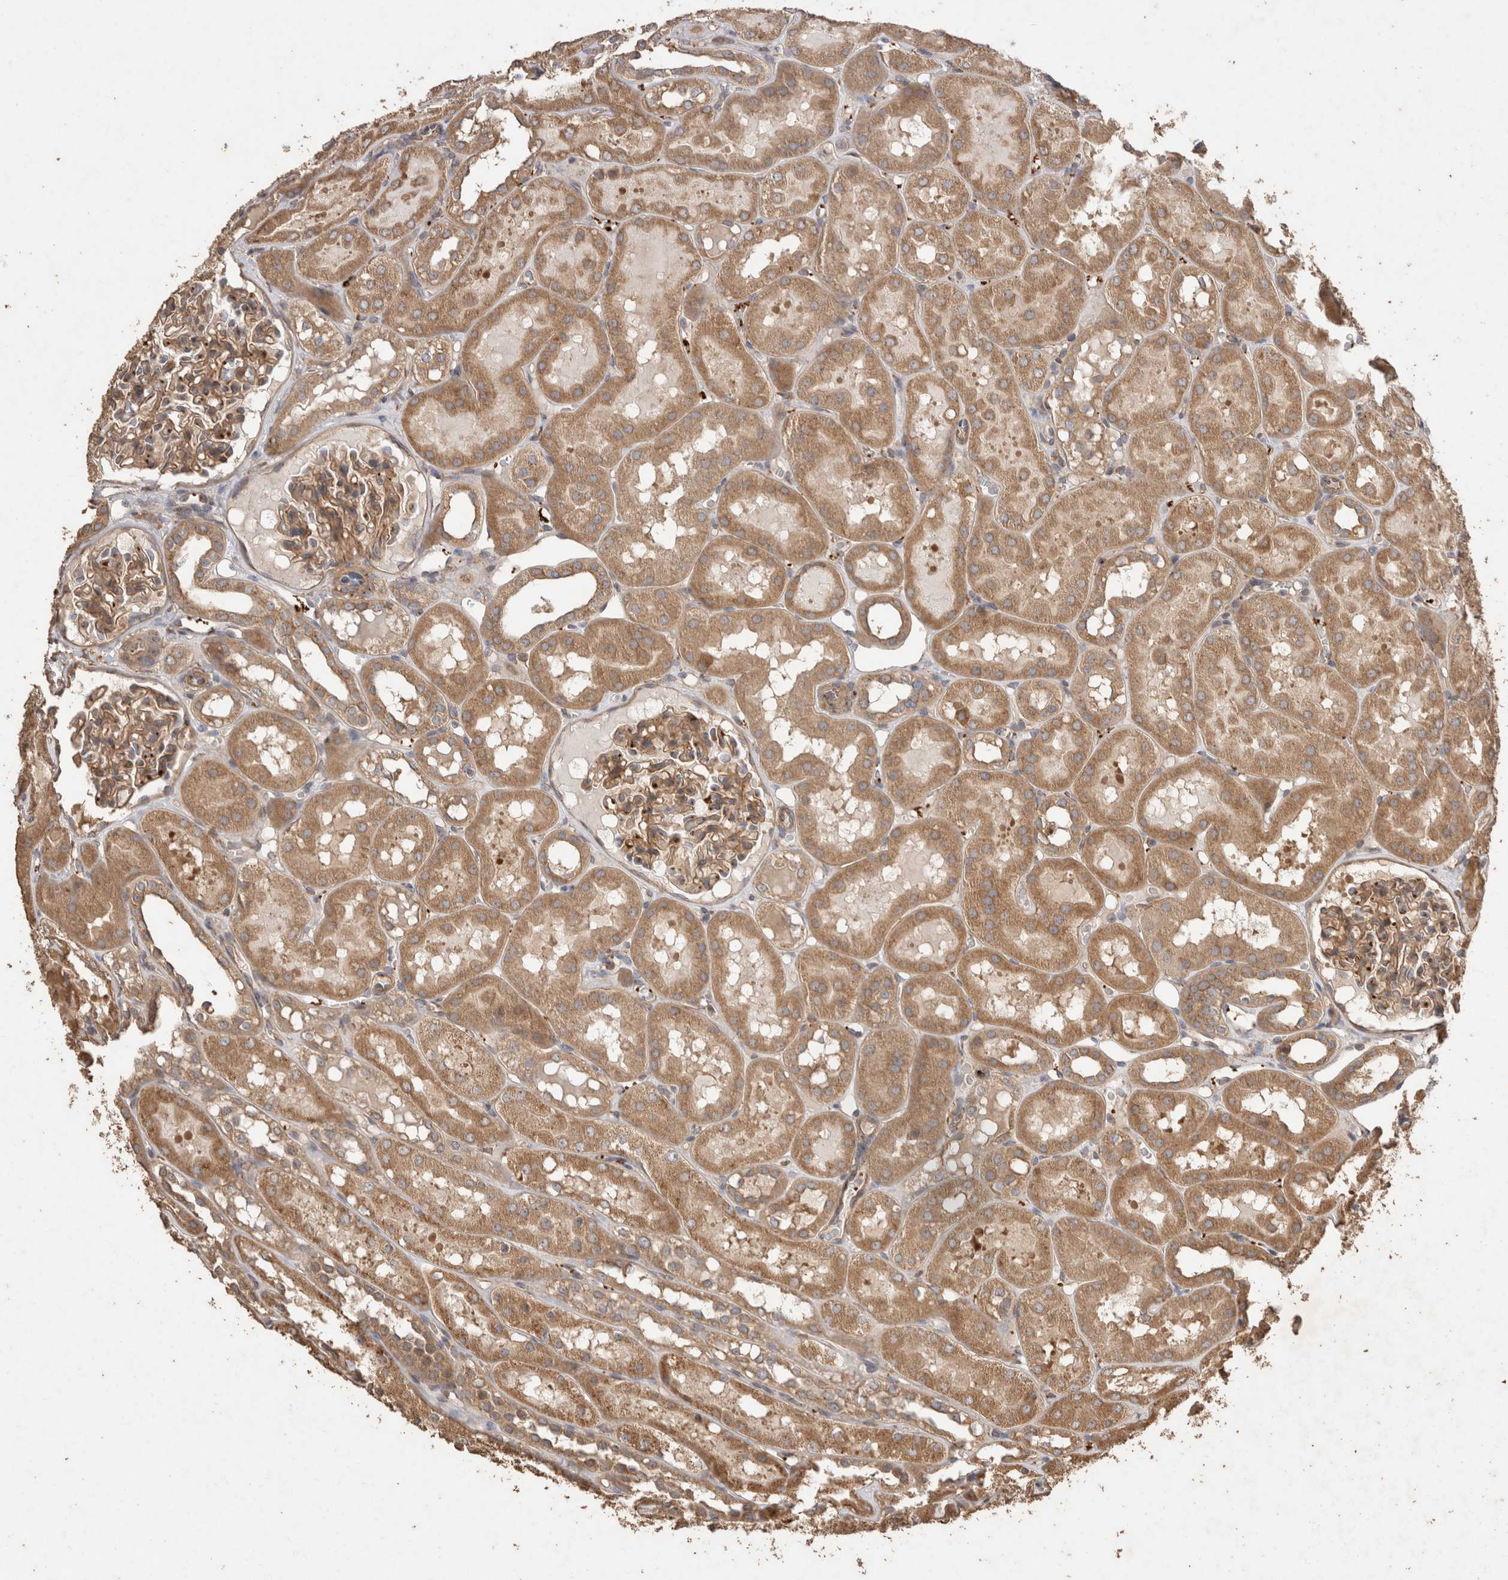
{"staining": {"intensity": "moderate", "quantity": ">75%", "location": "cytoplasmic/membranous"}, "tissue": "kidney", "cell_type": "Cells in glomeruli", "image_type": "normal", "snomed": [{"axis": "morphology", "description": "Normal tissue, NOS"}, {"axis": "topography", "description": "Kidney"}, {"axis": "topography", "description": "Urinary bladder"}], "caption": "A micrograph of kidney stained for a protein shows moderate cytoplasmic/membranous brown staining in cells in glomeruli. Immunohistochemistry (ihc) stains the protein of interest in brown and the nuclei are stained blue.", "gene": "SNX31", "patient": {"sex": "male", "age": 16}}